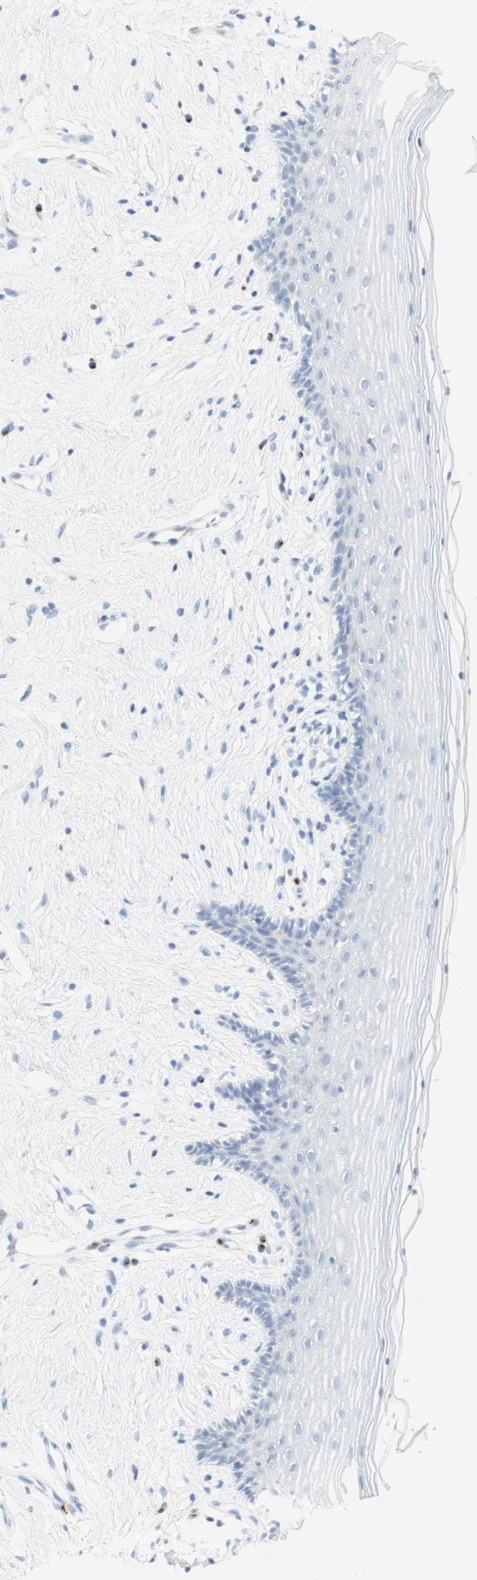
{"staining": {"intensity": "negative", "quantity": "none", "location": "none"}, "tissue": "vagina", "cell_type": "Squamous epithelial cells", "image_type": "normal", "snomed": [{"axis": "morphology", "description": "Normal tissue, NOS"}, {"axis": "topography", "description": "Vagina"}], "caption": "Immunohistochemistry (IHC) of benign human vagina reveals no expression in squamous epithelial cells. (DAB (3,3'-diaminobenzidine) IHC, high magnification).", "gene": "MANEA", "patient": {"sex": "female", "age": 44}}